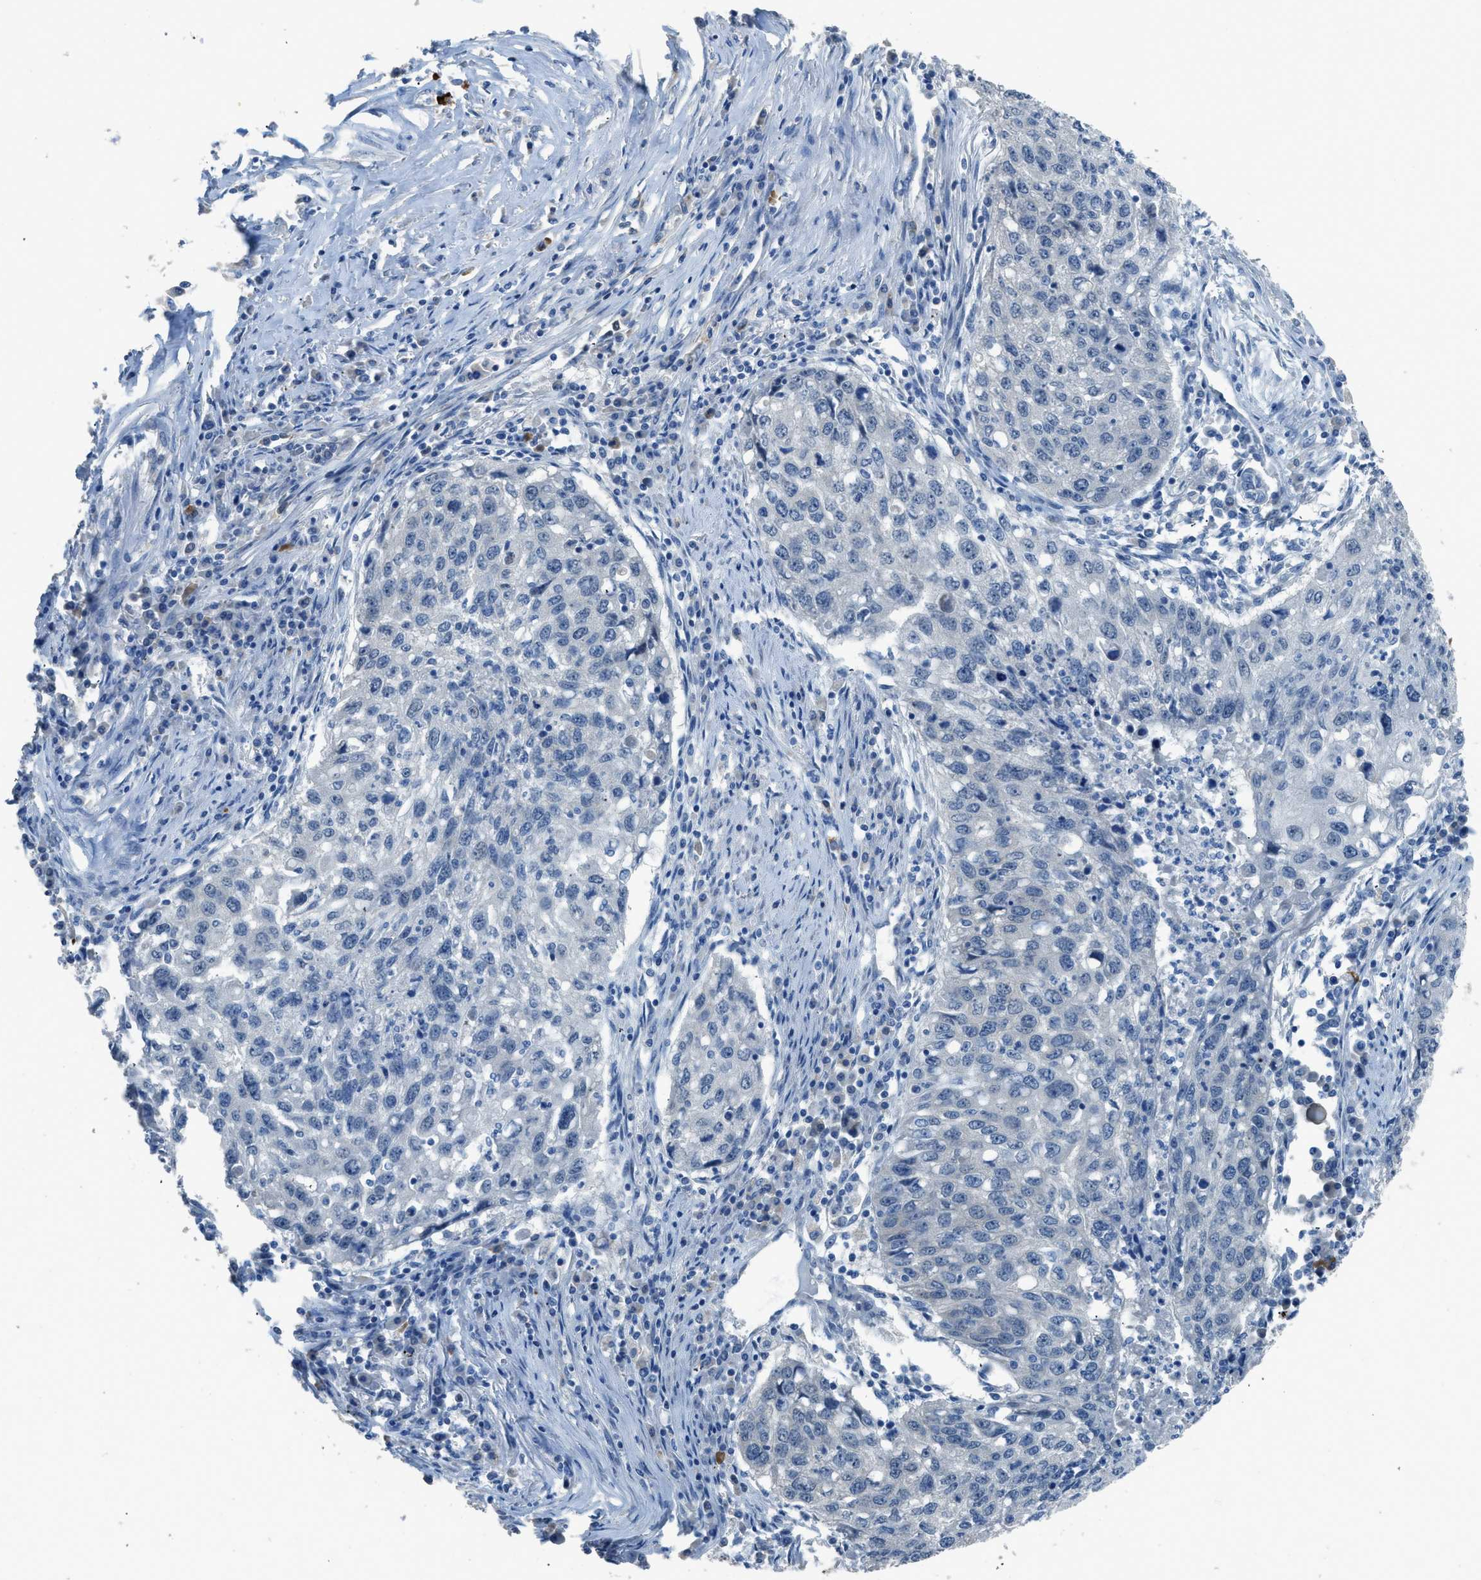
{"staining": {"intensity": "negative", "quantity": "none", "location": "none"}, "tissue": "lung cancer", "cell_type": "Tumor cells", "image_type": "cancer", "snomed": [{"axis": "morphology", "description": "Squamous cell carcinoma, NOS"}, {"axis": "topography", "description": "Lung"}], "caption": "IHC image of neoplastic tissue: human lung cancer (squamous cell carcinoma) stained with DAB shows no significant protein expression in tumor cells.", "gene": "TIMD4", "patient": {"sex": "female", "age": 63}}